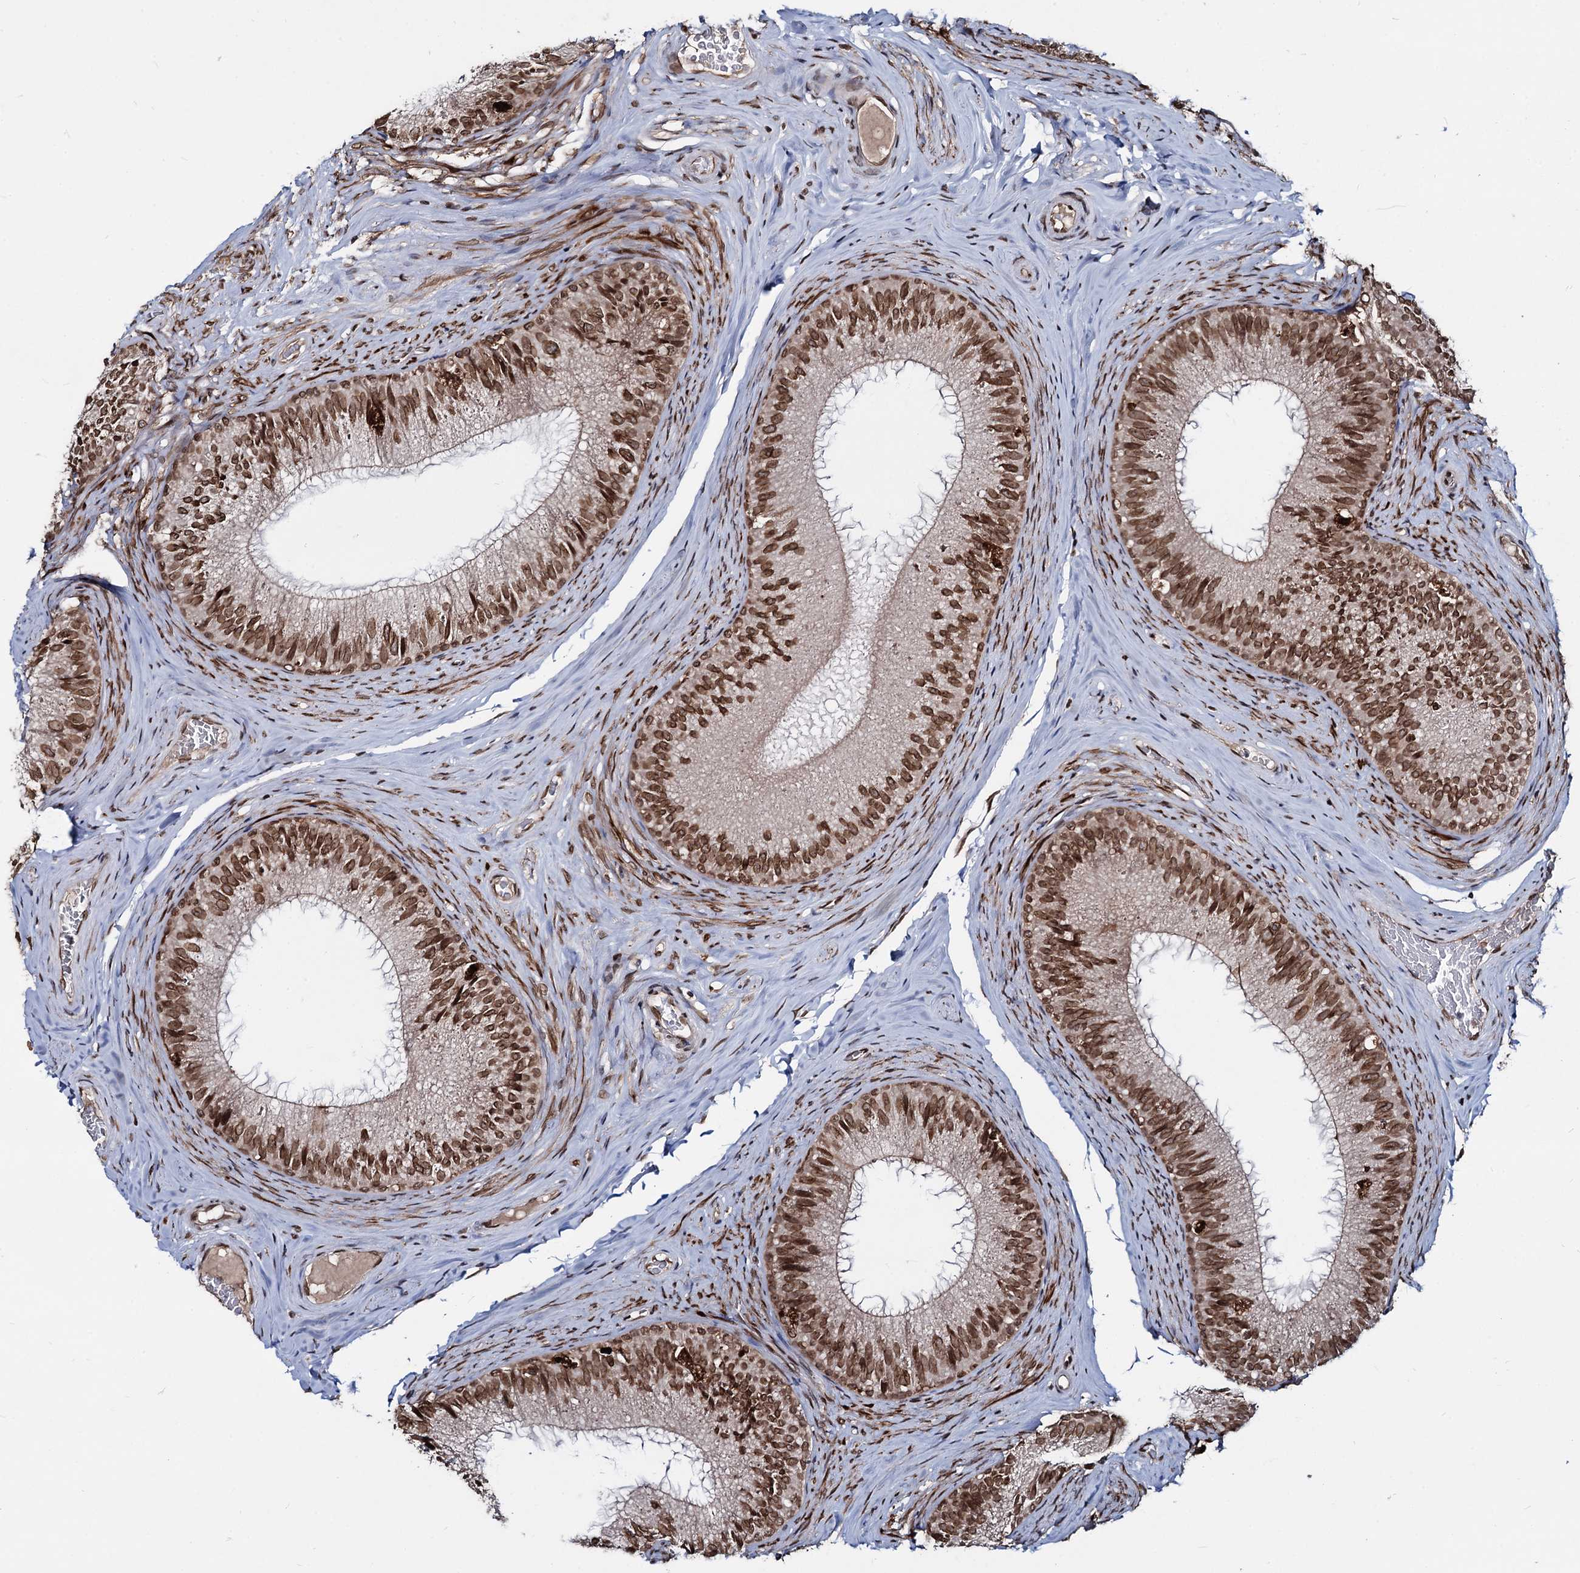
{"staining": {"intensity": "strong", "quantity": ">75%", "location": "cytoplasmic/membranous,nuclear"}, "tissue": "epididymis", "cell_type": "Glandular cells", "image_type": "normal", "snomed": [{"axis": "morphology", "description": "Normal tissue, NOS"}, {"axis": "topography", "description": "Epididymis"}], "caption": "Unremarkable epididymis was stained to show a protein in brown. There is high levels of strong cytoplasmic/membranous,nuclear expression in about >75% of glandular cells. (IHC, brightfield microscopy, high magnification).", "gene": "RNF6", "patient": {"sex": "male", "age": 34}}